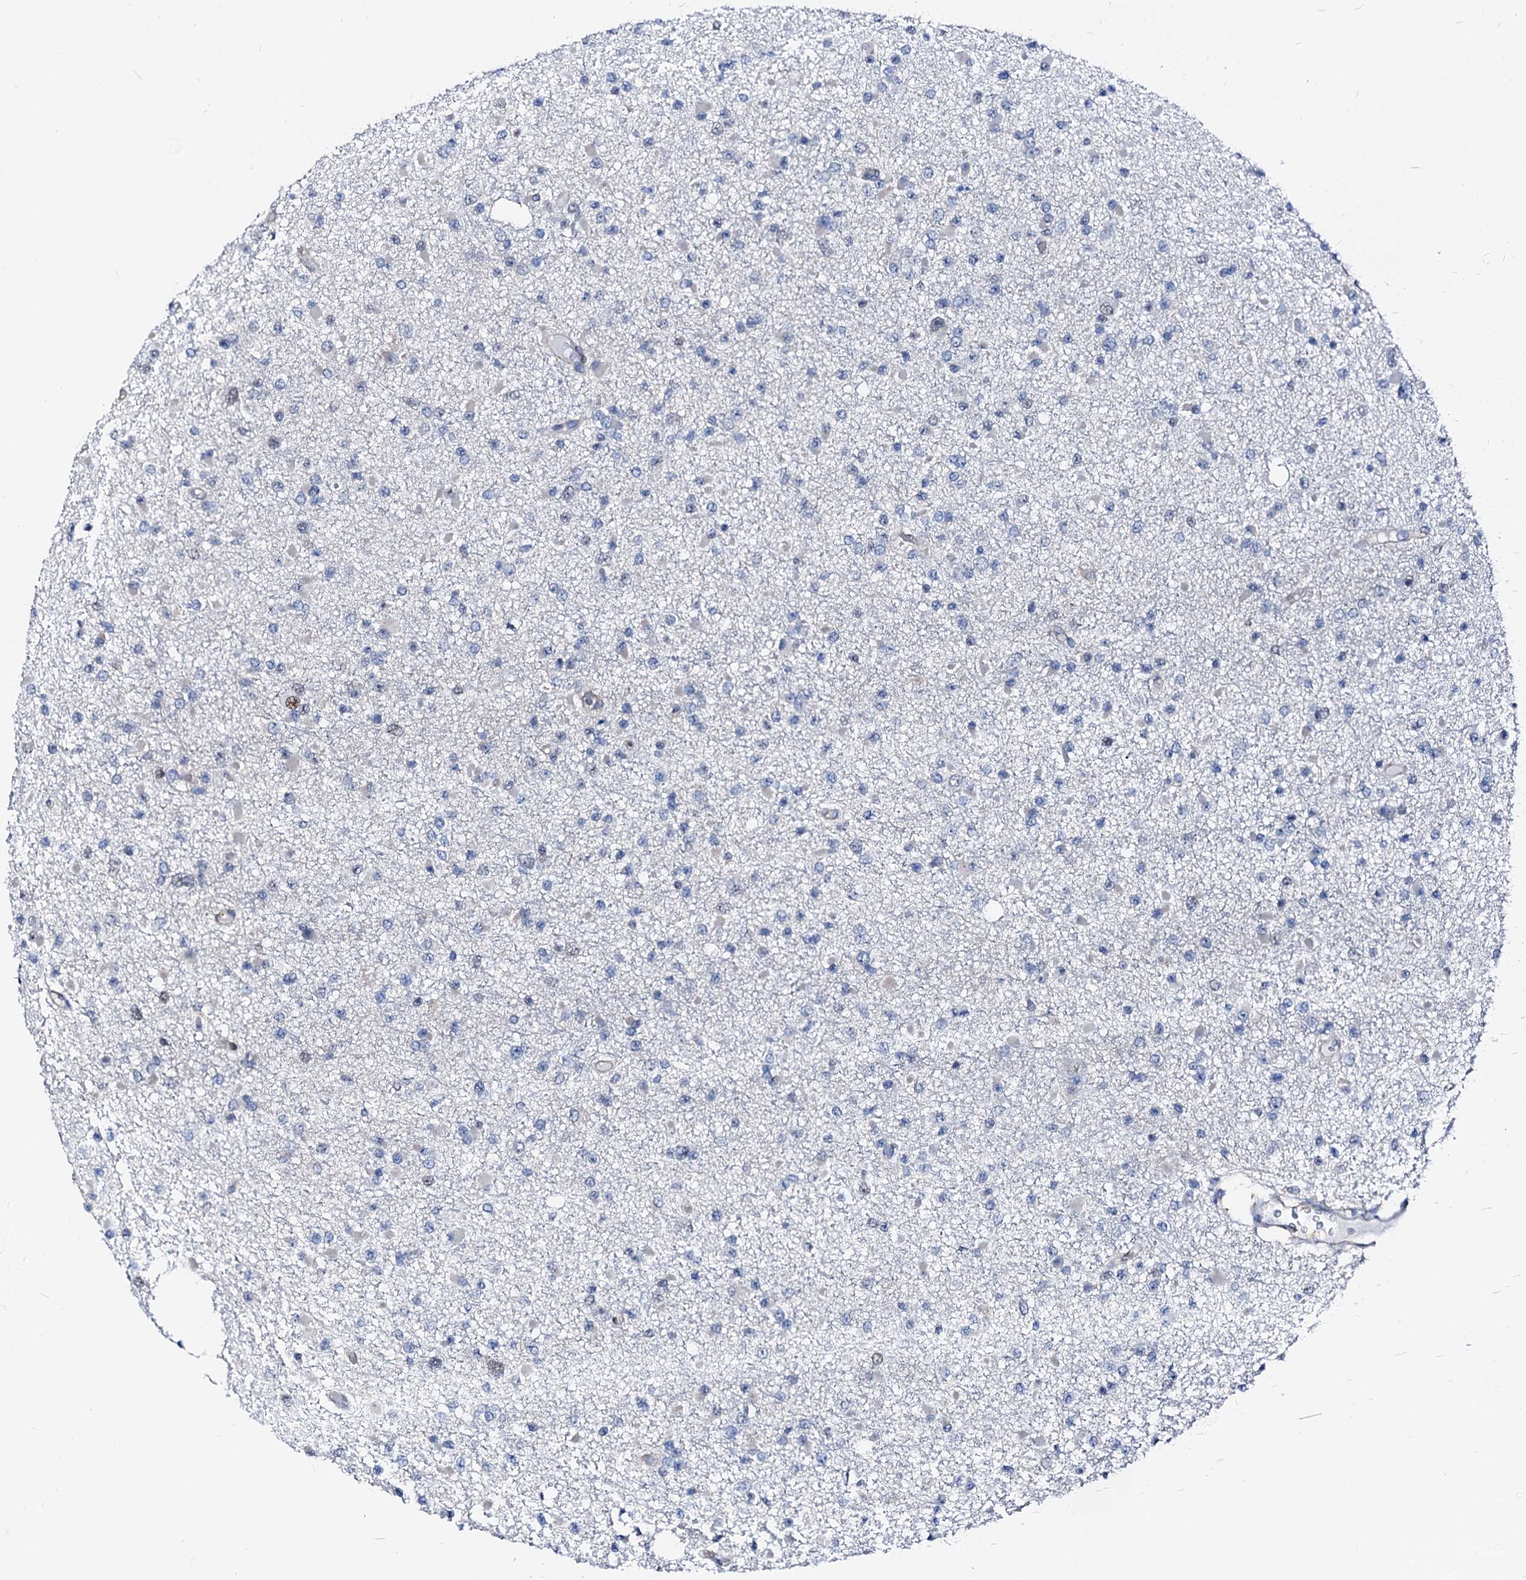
{"staining": {"intensity": "negative", "quantity": "none", "location": "none"}, "tissue": "glioma", "cell_type": "Tumor cells", "image_type": "cancer", "snomed": [{"axis": "morphology", "description": "Glioma, malignant, Low grade"}, {"axis": "topography", "description": "Brain"}], "caption": "Tumor cells show no significant staining in glioma.", "gene": "CSN2", "patient": {"sex": "female", "age": 22}}